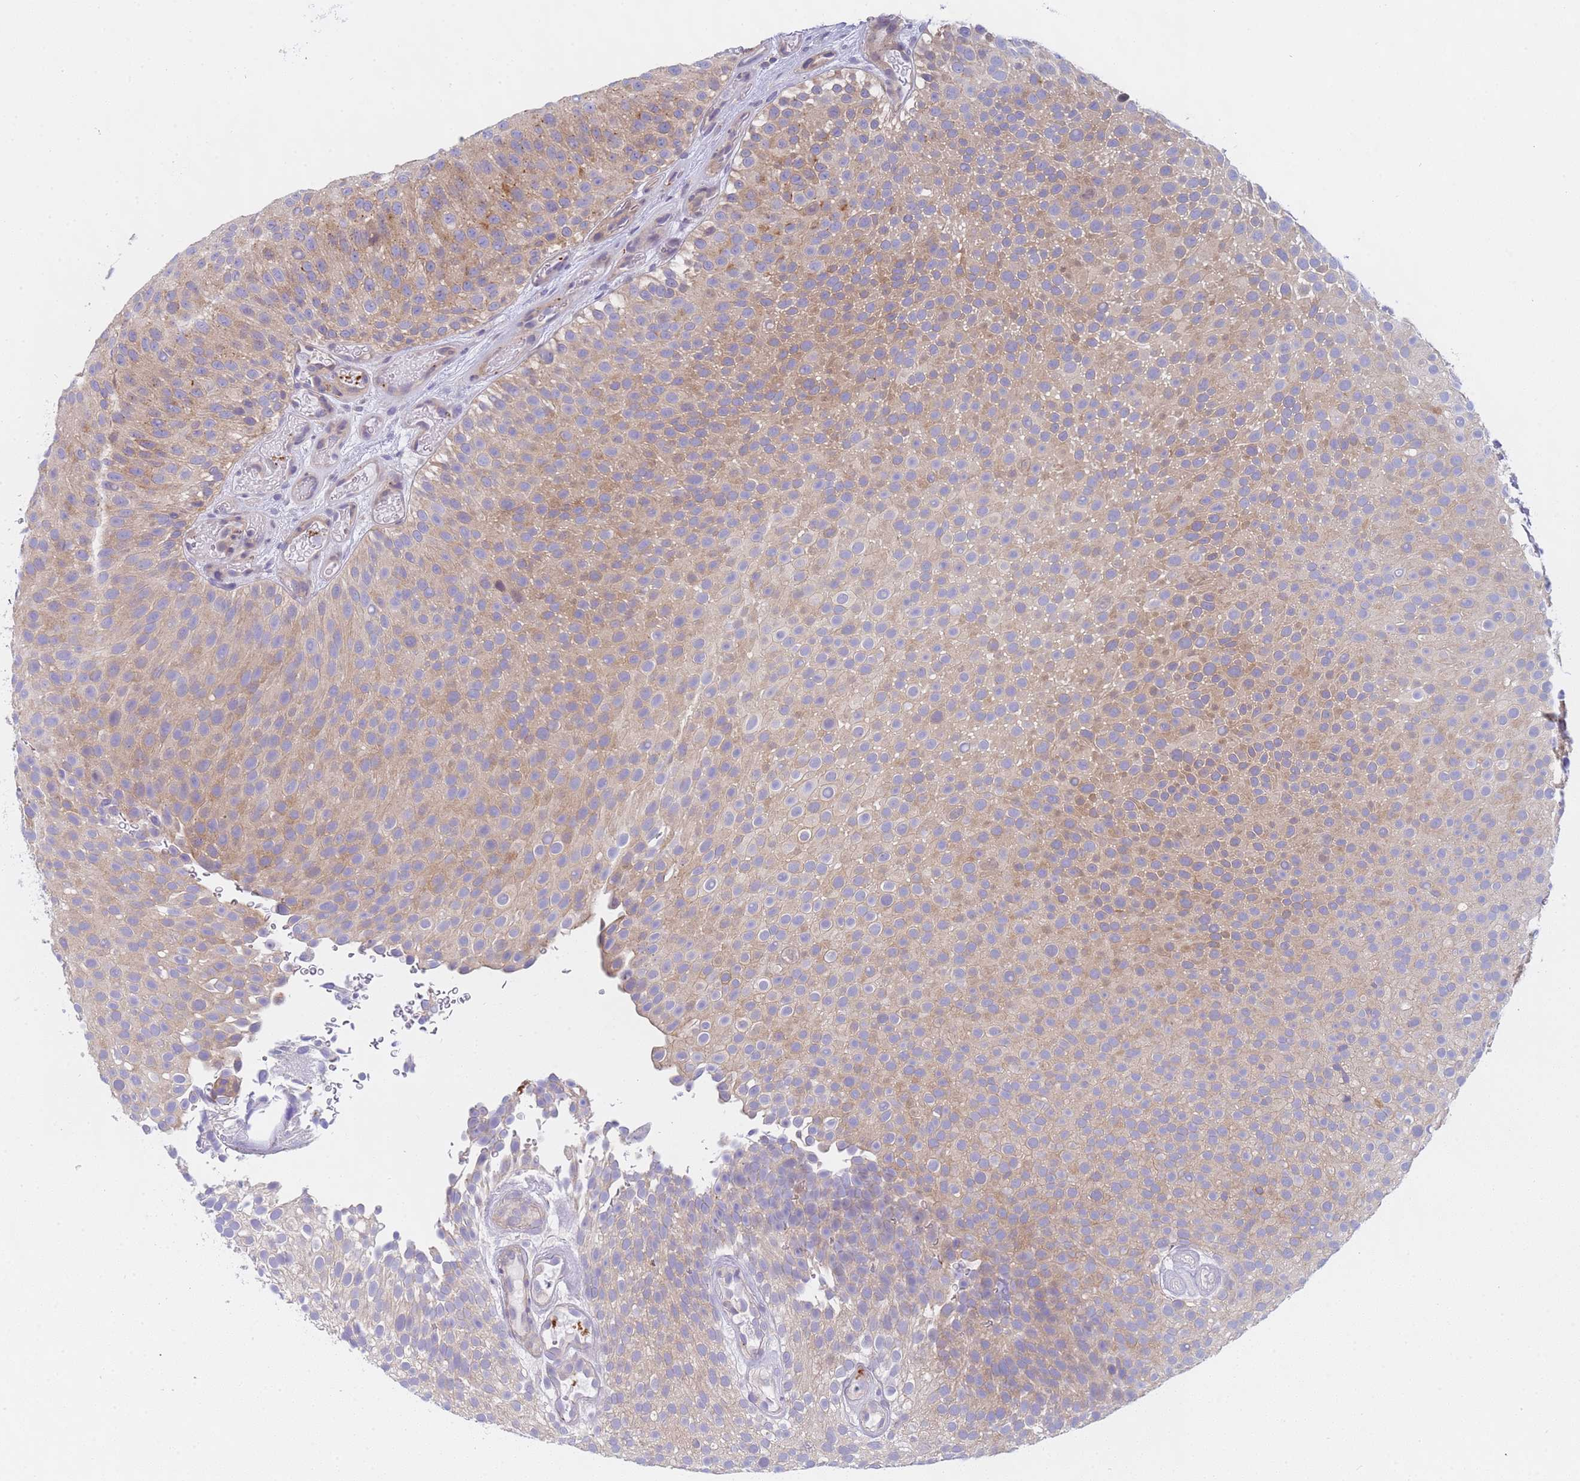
{"staining": {"intensity": "weak", "quantity": "<25%", "location": "cytoplasmic/membranous"}, "tissue": "urothelial cancer", "cell_type": "Tumor cells", "image_type": "cancer", "snomed": [{"axis": "morphology", "description": "Urothelial carcinoma, Low grade"}, {"axis": "topography", "description": "Urinary bladder"}], "caption": "IHC micrograph of low-grade urothelial carcinoma stained for a protein (brown), which demonstrates no staining in tumor cells.", "gene": "CAPN7", "patient": {"sex": "male", "age": 78}}